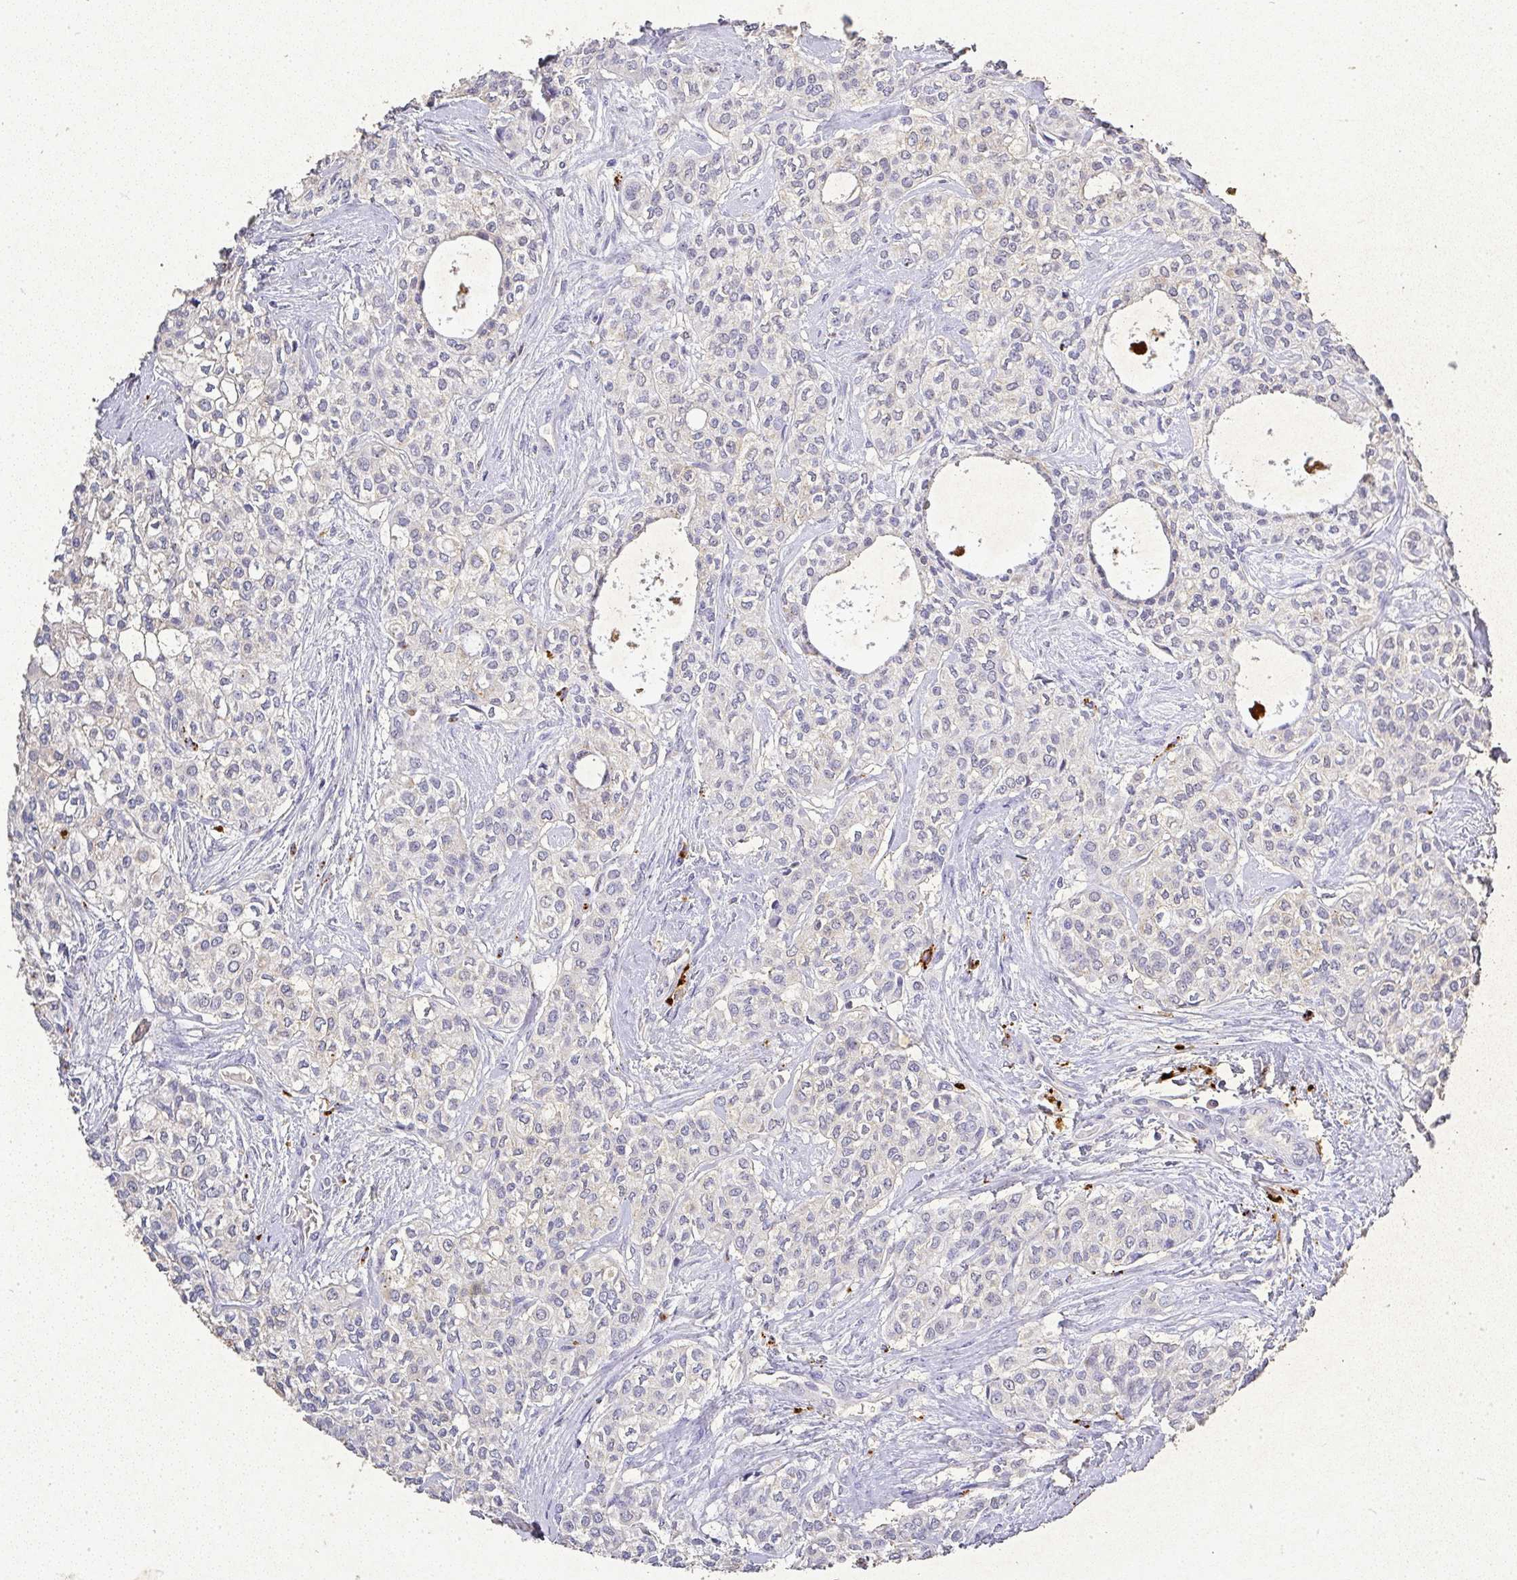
{"staining": {"intensity": "negative", "quantity": "none", "location": "none"}, "tissue": "head and neck cancer", "cell_type": "Tumor cells", "image_type": "cancer", "snomed": [{"axis": "morphology", "description": "Adenocarcinoma, NOS"}, {"axis": "topography", "description": "Head-Neck"}], "caption": "Photomicrograph shows no significant protein expression in tumor cells of head and neck cancer (adenocarcinoma). (Stains: DAB IHC with hematoxylin counter stain, Microscopy: brightfield microscopy at high magnification).", "gene": "RPS2", "patient": {"sex": "male", "age": 81}}